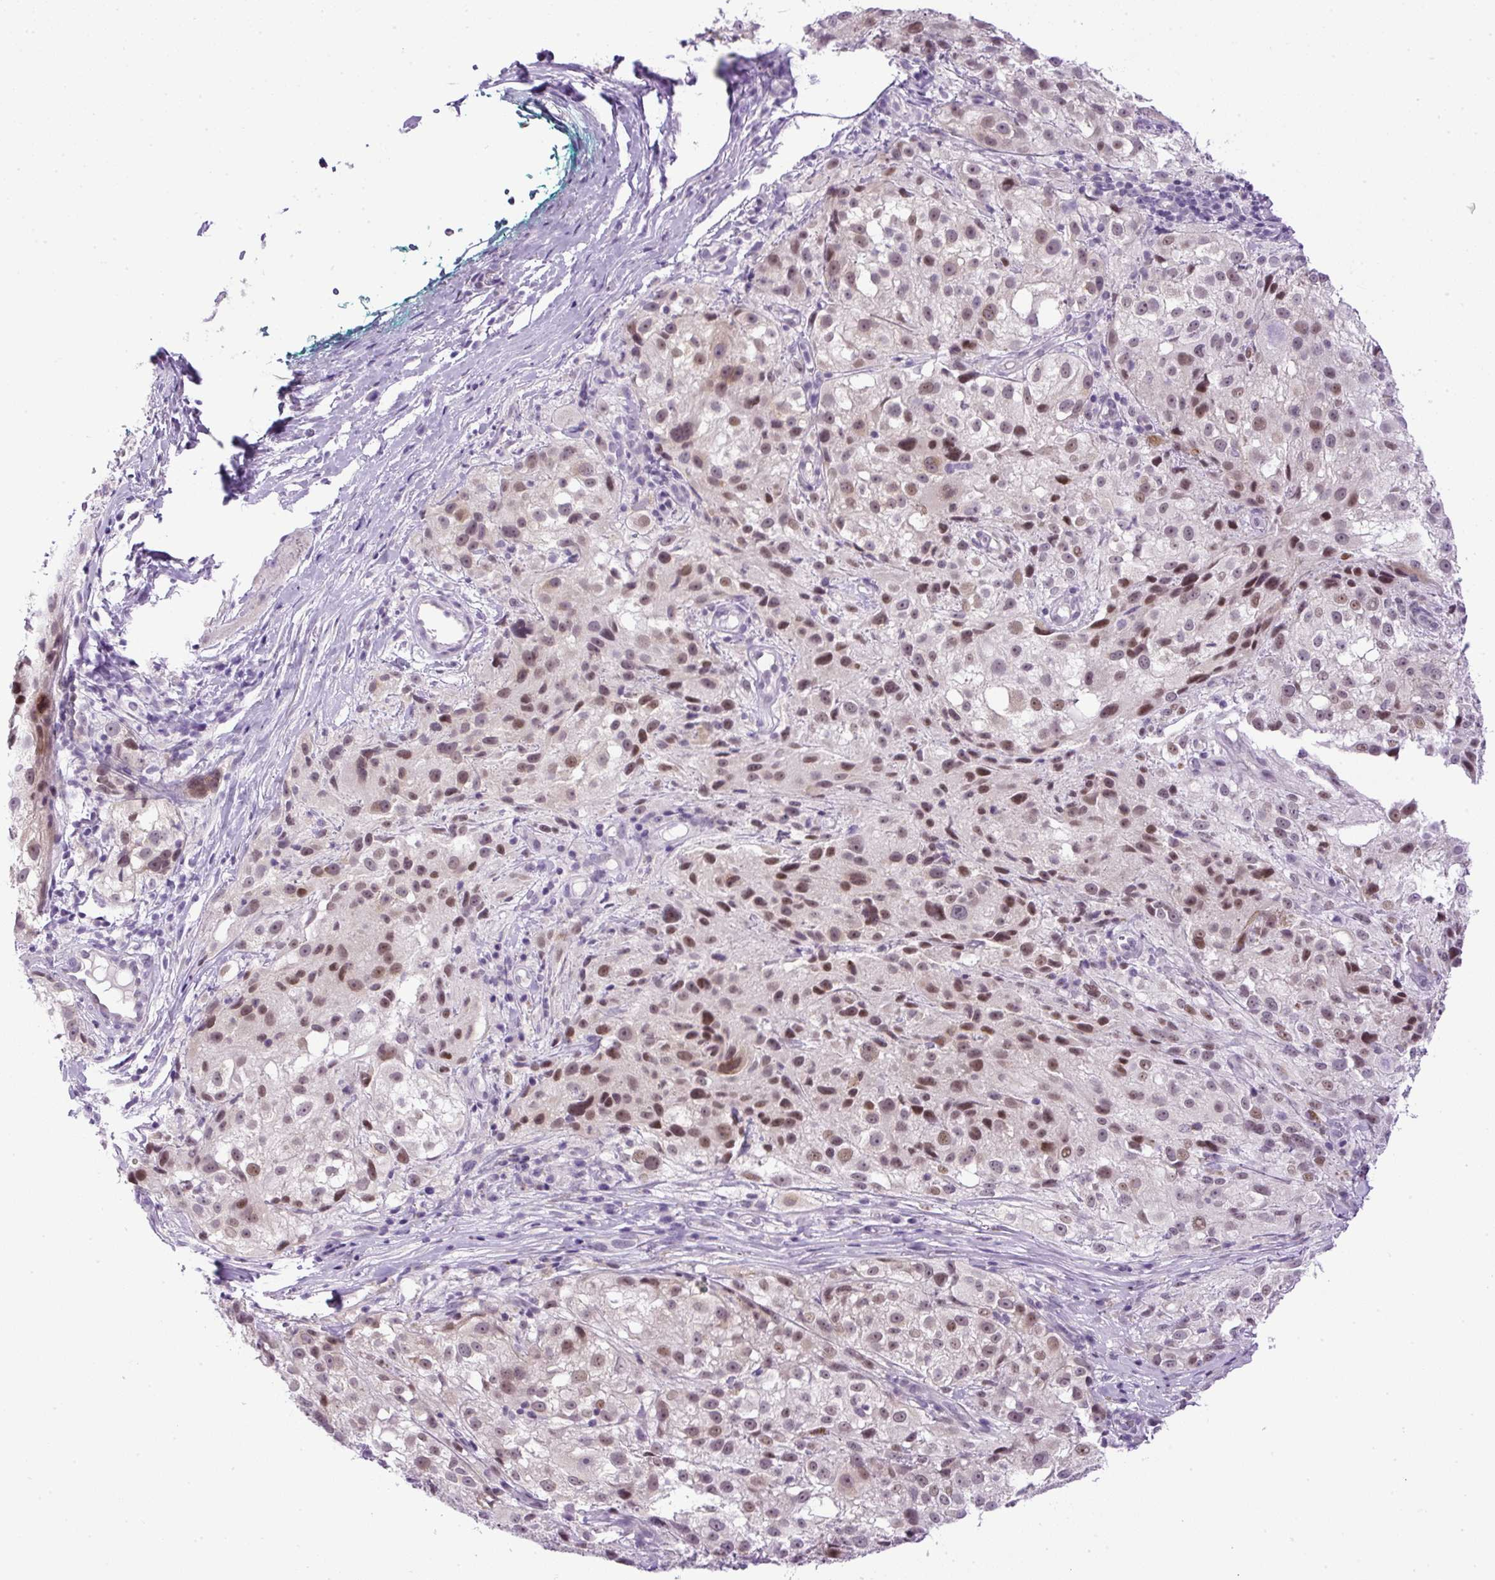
{"staining": {"intensity": "moderate", "quantity": "25%-75%", "location": "nuclear"}, "tissue": "melanoma", "cell_type": "Tumor cells", "image_type": "cancer", "snomed": [{"axis": "morphology", "description": "Necrosis, NOS"}, {"axis": "morphology", "description": "Malignant melanoma, NOS"}, {"axis": "topography", "description": "Skin"}], "caption": "An immunohistochemistry histopathology image of neoplastic tissue is shown. Protein staining in brown labels moderate nuclear positivity in malignant melanoma within tumor cells.", "gene": "RHBDD2", "patient": {"sex": "female", "age": 87}}